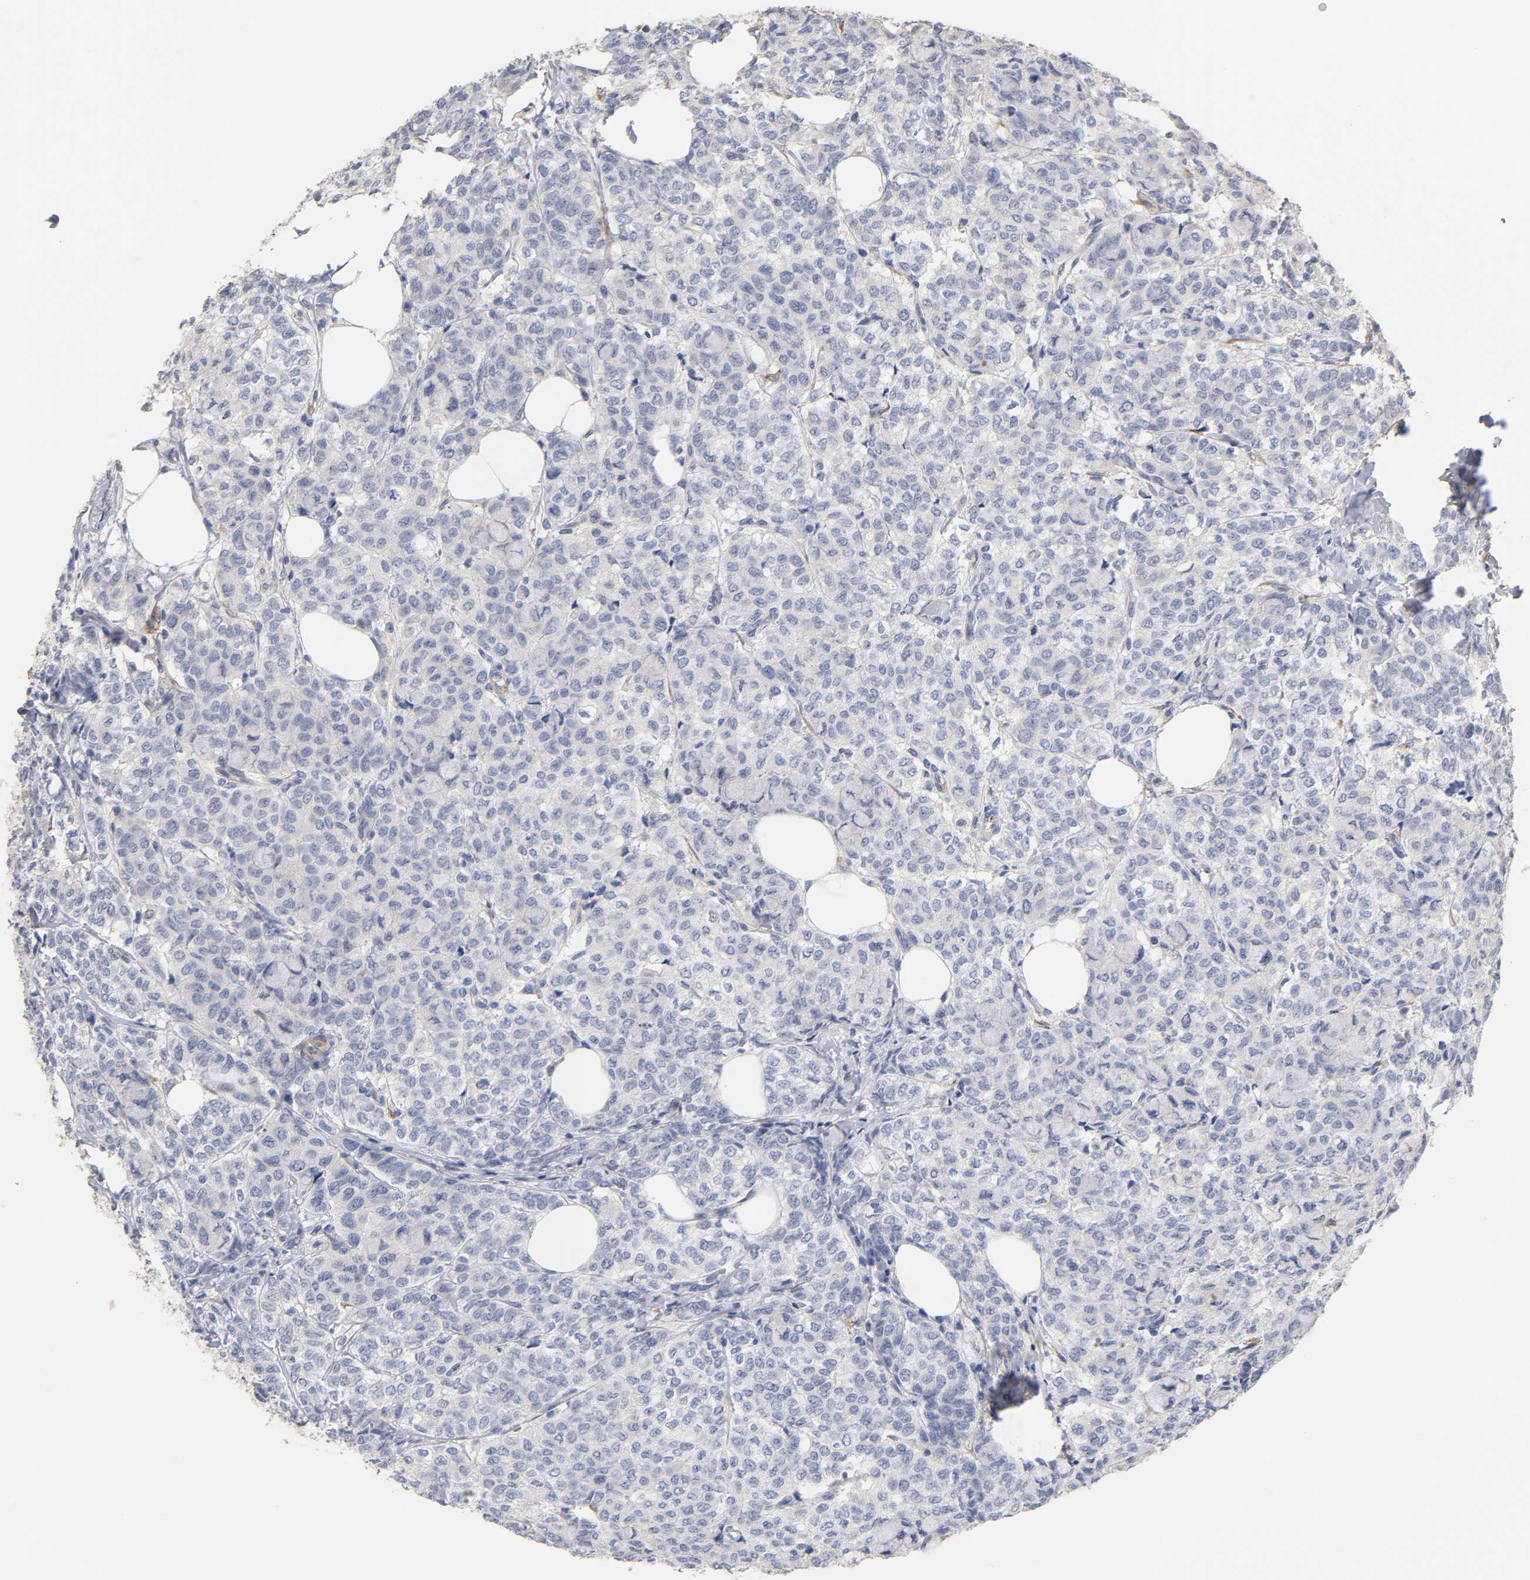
{"staining": {"intensity": "negative", "quantity": "none", "location": "none"}, "tissue": "breast cancer", "cell_type": "Tumor cells", "image_type": "cancer", "snomed": [{"axis": "morphology", "description": "Lobular carcinoma"}, {"axis": "topography", "description": "Breast"}], "caption": "Immunohistochemical staining of lobular carcinoma (breast) exhibits no significant staining in tumor cells.", "gene": "LAMB1", "patient": {"sex": "female", "age": 60}}